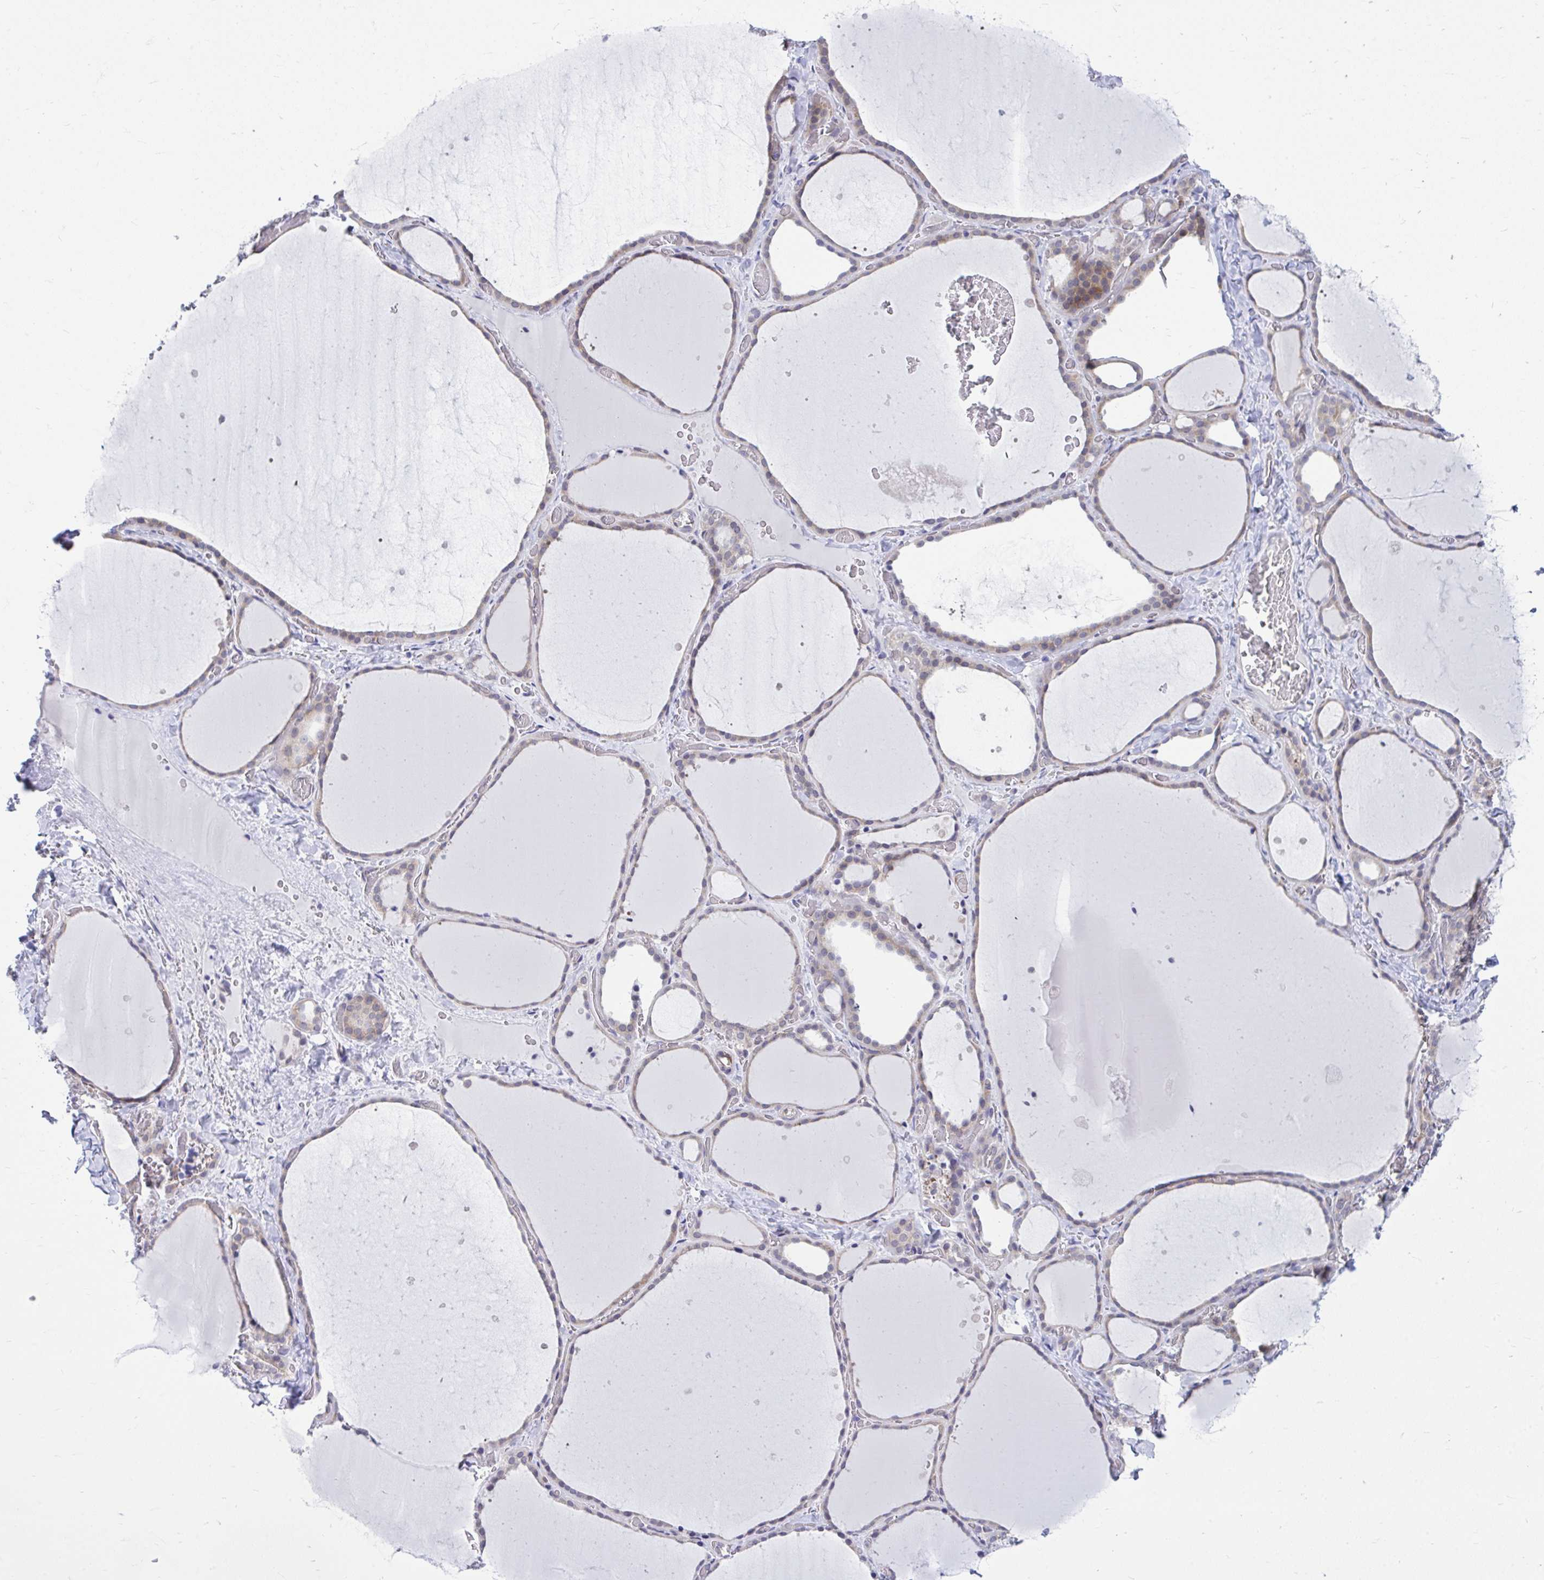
{"staining": {"intensity": "moderate", "quantity": "25%-75%", "location": "cytoplasmic/membranous"}, "tissue": "thyroid gland", "cell_type": "Glandular cells", "image_type": "normal", "snomed": [{"axis": "morphology", "description": "Normal tissue, NOS"}, {"axis": "topography", "description": "Thyroid gland"}], "caption": "IHC image of benign thyroid gland: human thyroid gland stained using IHC reveals medium levels of moderate protein expression localized specifically in the cytoplasmic/membranous of glandular cells, appearing as a cytoplasmic/membranous brown color.", "gene": "SELENON", "patient": {"sex": "female", "age": 36}}